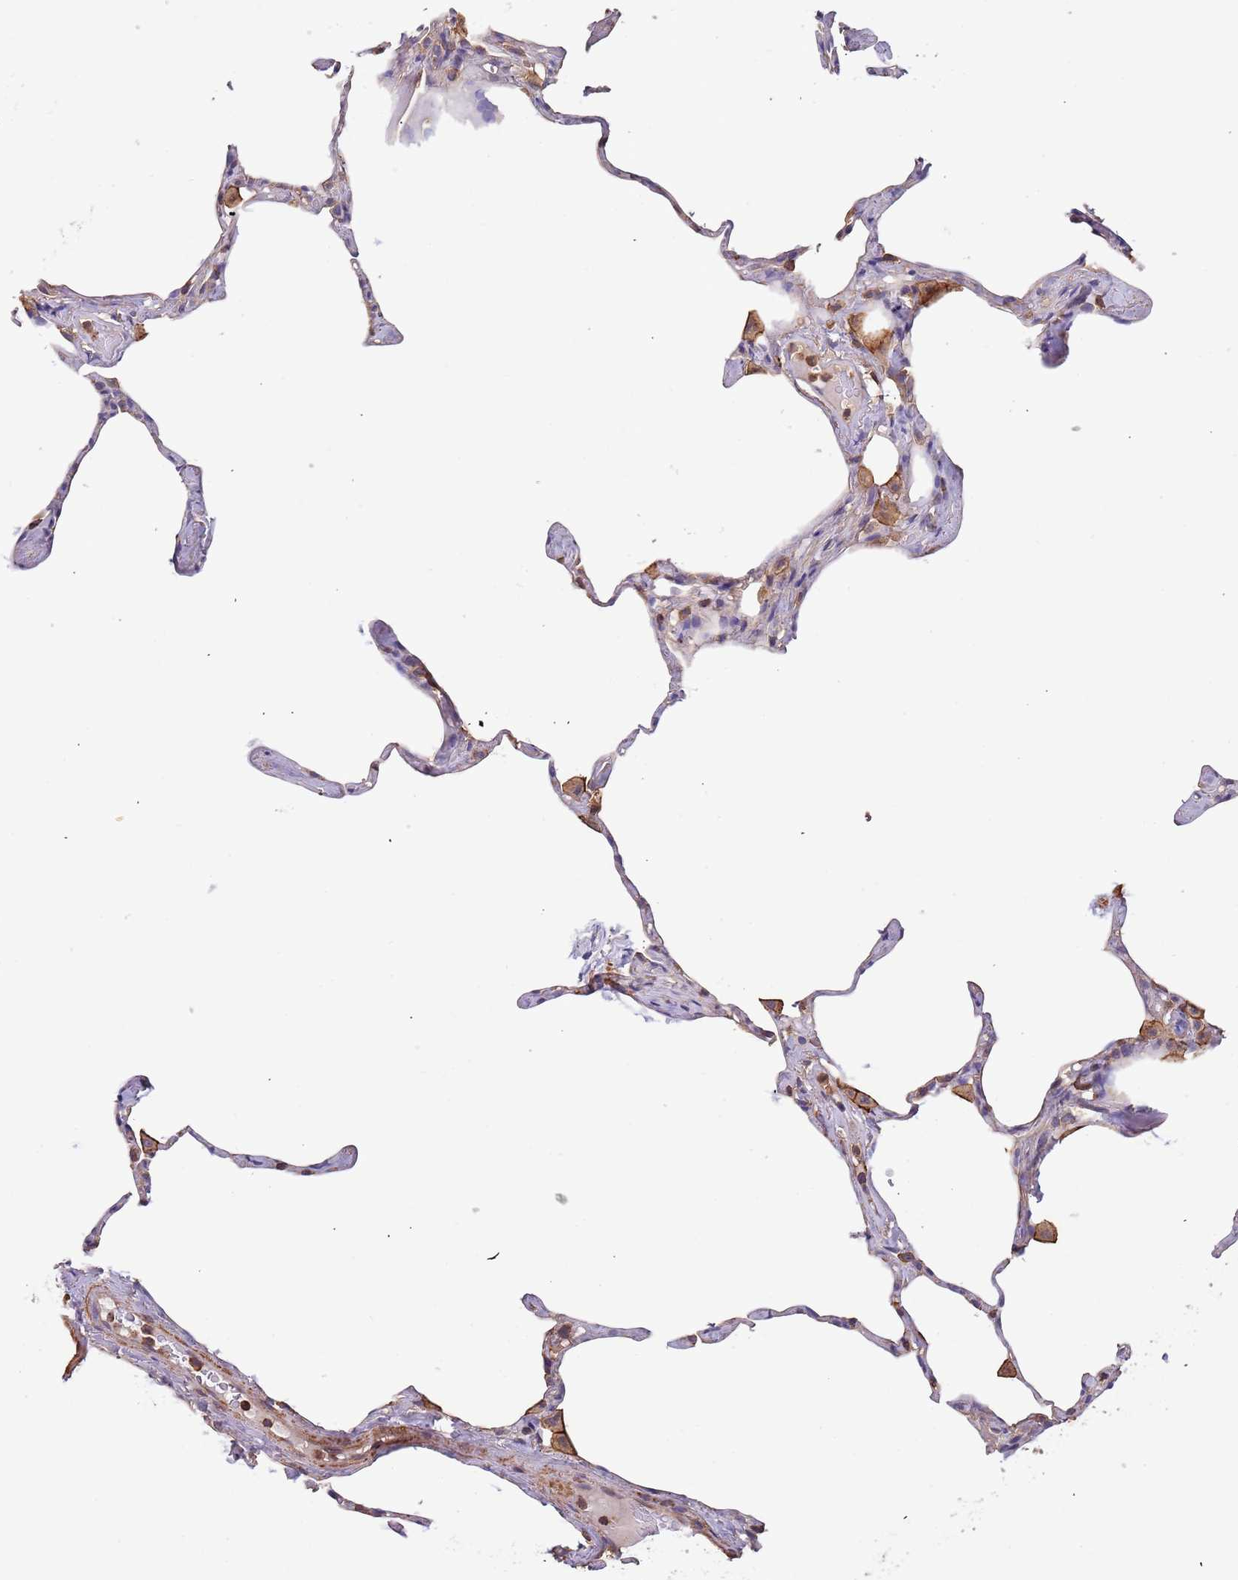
{"staining": {"intensity": "negative", "quantity": "none", "location": "none"}, "tissue": "lung", "cell_type": "Alveolar cells", "image_type": "normal", "snomed": [{"axis": "morphology", "description": "Normal tissue, NOS"}, {"axis": "topography", "description": "Lung"}], "caption": "IHC histopathology image of benign lung stained for a protein (brown), which displays no staining in alveolar cells.", "gene": "SYT4", "patient": {"sex": "male", "age": 65}}